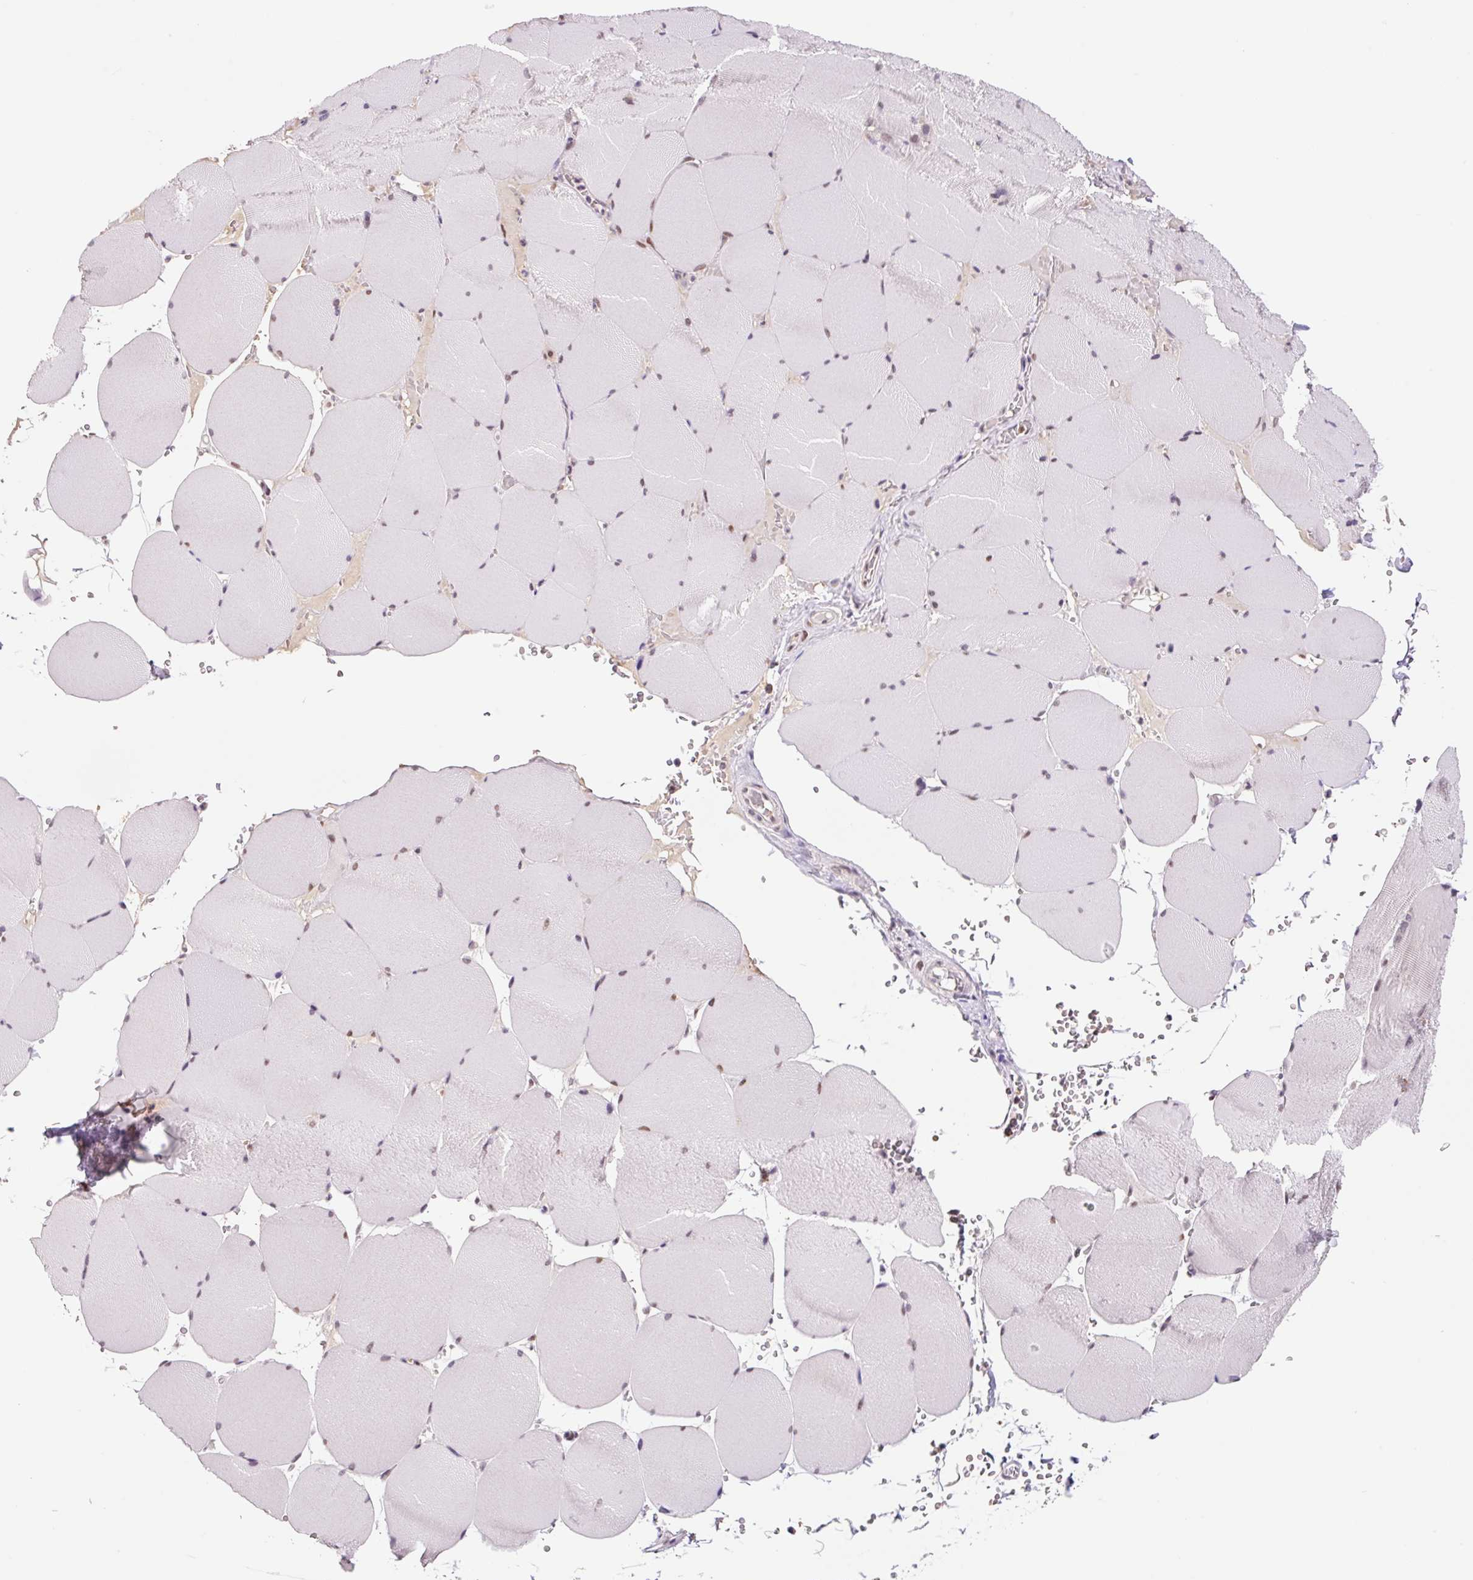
{"staining": {"intensity": "moderate", "quantity": "25%-75%", "location": "nuclear"}, "tissue": "skeletal muscle", "cell_type": "Myocytes", "image_type": "normal", "snomed": [{"axis": "morphology", "description": "Normal tissue, NOS"}, {"axis": "topography", "description": "Skeletal muscle"}, {"axis": "topography", "description": "Head-Neck"}], "caption": "Immunohistochemical staining of benign human skeletal muscle shows moderate nuclear protein positivity in about 25%-75% of myocytes.", "gene": "CCNL2", "patient": {"sex": "male", "age": 66}}